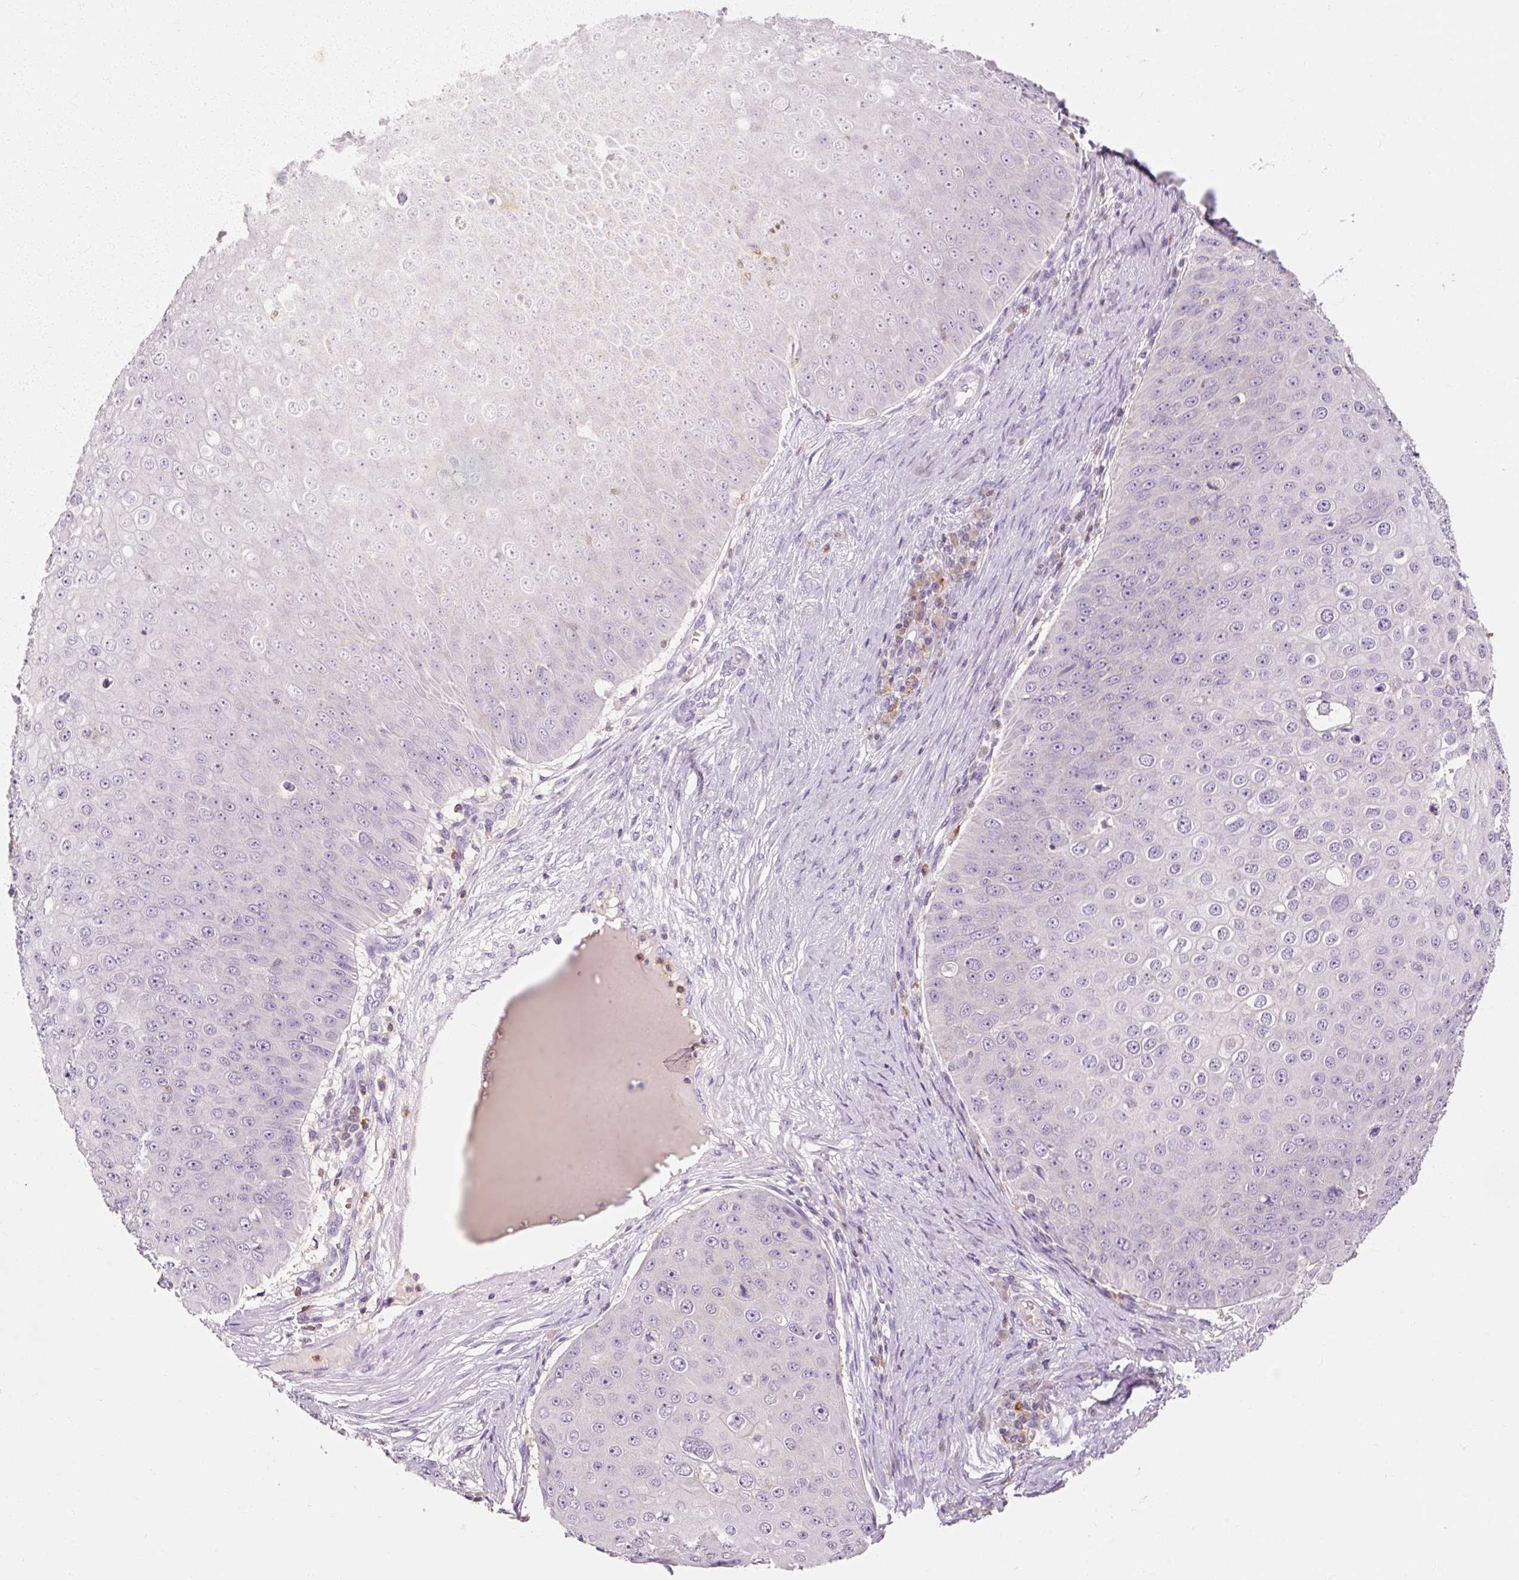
{"staining": {"intensity": "moderate", "quantity": "<25%", "location": "cytoplasmic/membranous"}, "tissue": "skin cancer", "cell_type": "Tumor cells", "image_type": "cancer", "snomed": [{"axis": "morphology", "description": "Squamous cell carcinoma, NOS"}, {"axis": "topography", "description": "Skin"}], "caption": "Immunohistochemical staining of skin cancer (squamous cell carcinoma) displays moderate cytoplasmic/membranous protein staining in about <25% of tumor cells. The protein of interest is shown in brown color, while the nuclei are stained blue.", "gene": "OR8K1", "patient": {"sex": "male", "age": 71}}